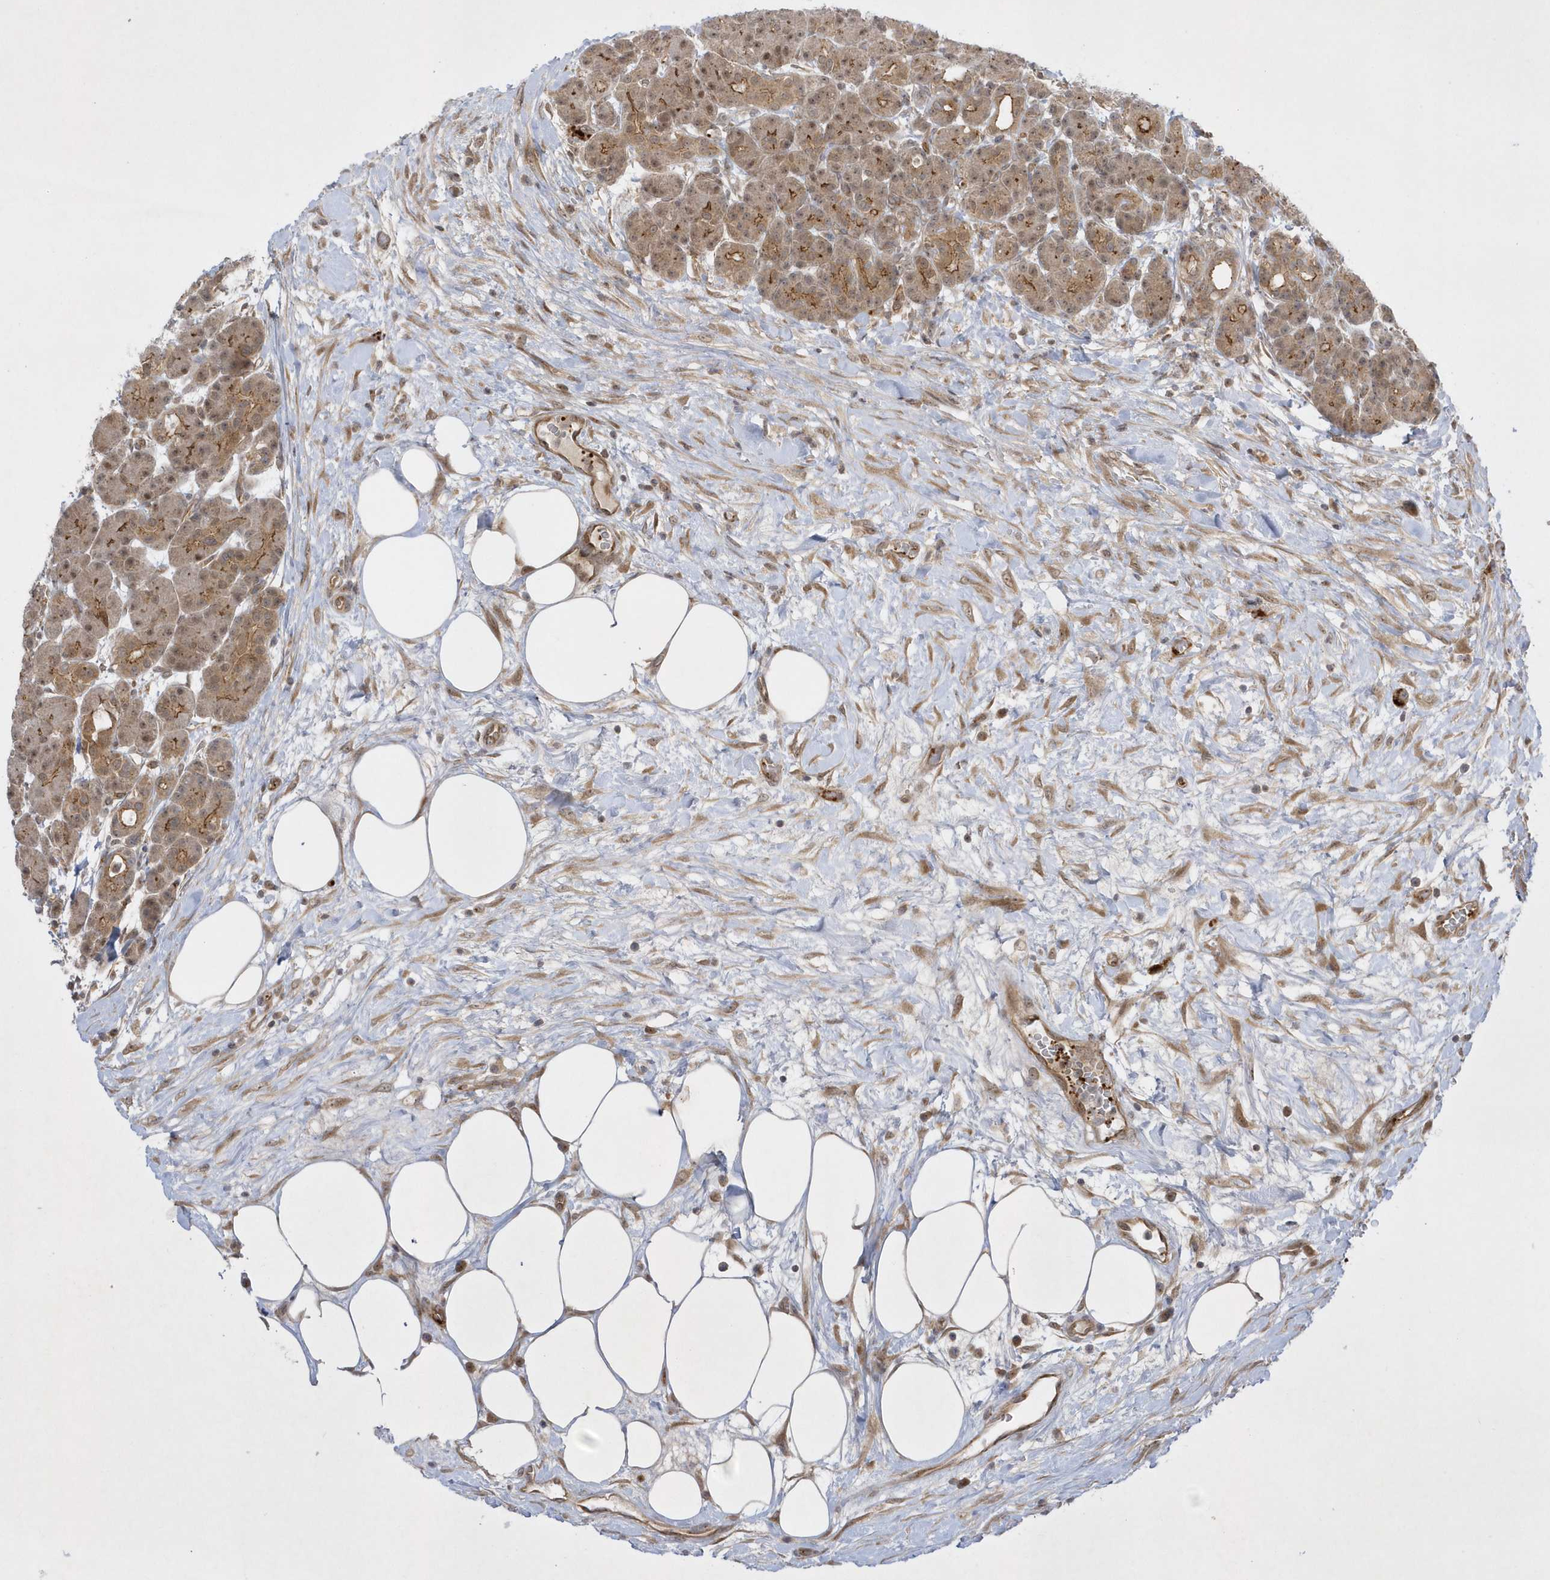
{"staining": {"intensity": "moderate", "quantity": "25%-75%", "location": "cytoplasmic/membranous,nuclear"}, "tissue": "pancreas", "cell_type": "Exocrine glandular cells", "image_type": "normal", "snomed": [{"axis": "morphology", "description": "Normal tissue, NOS"}, {"axis": "topography", "description": "Pancreas"}], "caption": "Human pancreas stained for a protein (brown) shows moderate cytoplasmic/membranous,nuclear positive expression in about 25%-75% of exocrine glandular cells.", "gene": "NAF1", "patient": {"sex": "male", "age": 63}}